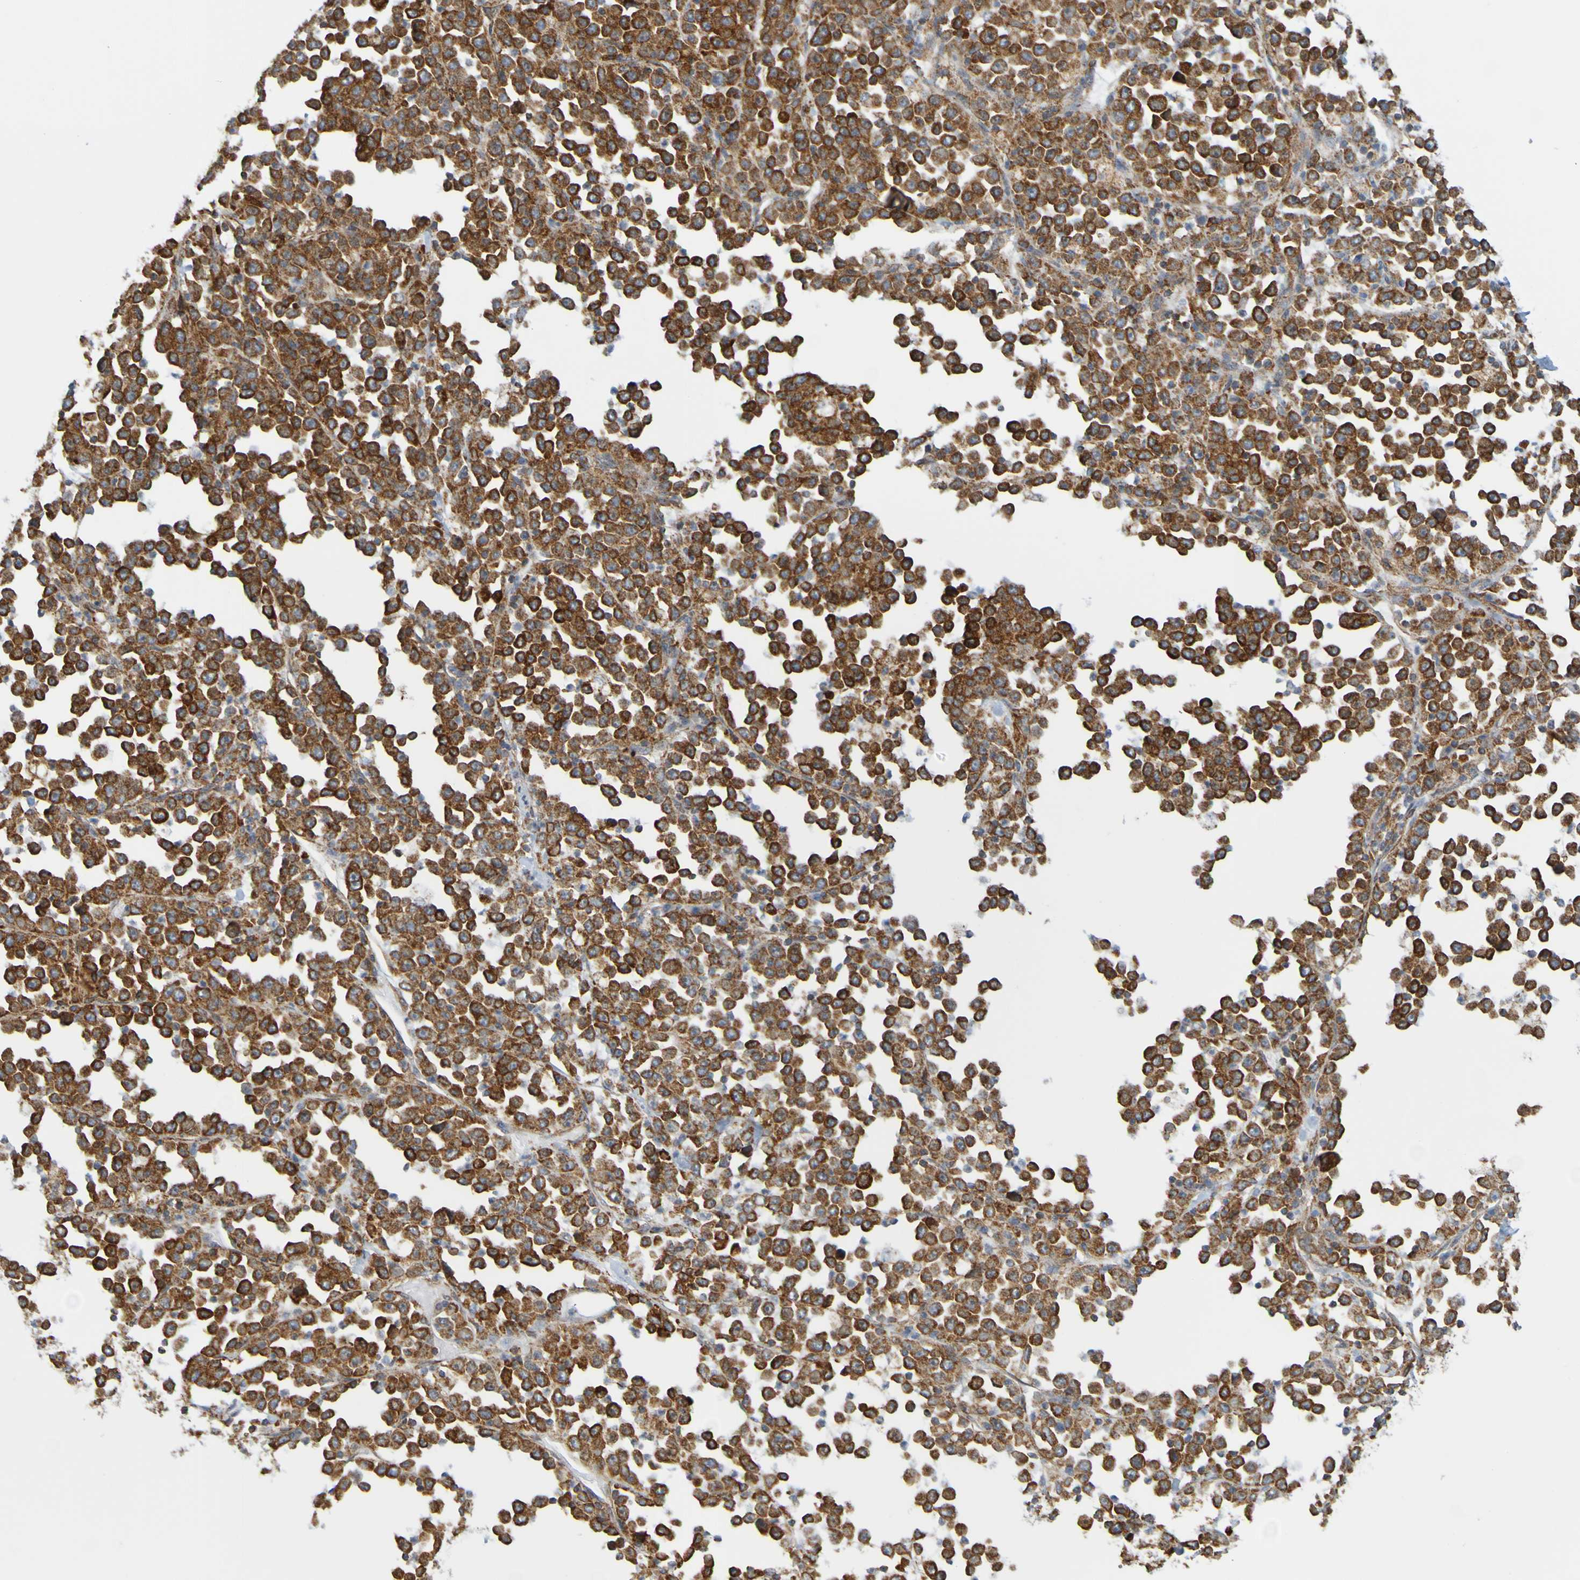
{"staining": {"intensity": "strong", "quantity": ">75%", "location": "cytoplasmic/membranous"}, "tissue": "stomach cancer", "cell_type": "Tumor cells", "image_type": "cancer", "snomed": [{"axis": "morphology", "description": "Normal tissue, NOS"}, {"axis": "morphology", "description": "Adenocarcinoma, NOS"}, {"axis": "topography", "description": "Stomach, upper"}, {"axis": "topography", "description": "Stomach"}], "caption": "This is a micrograph of immunohistochemistry staining of stomach cancer (adenocarcinoma), which shows strong staining in the cytoplasmic/membranous of tumor cells.", "gene": "PDIA3", "patient": {"sex": "male", "age": 59}}